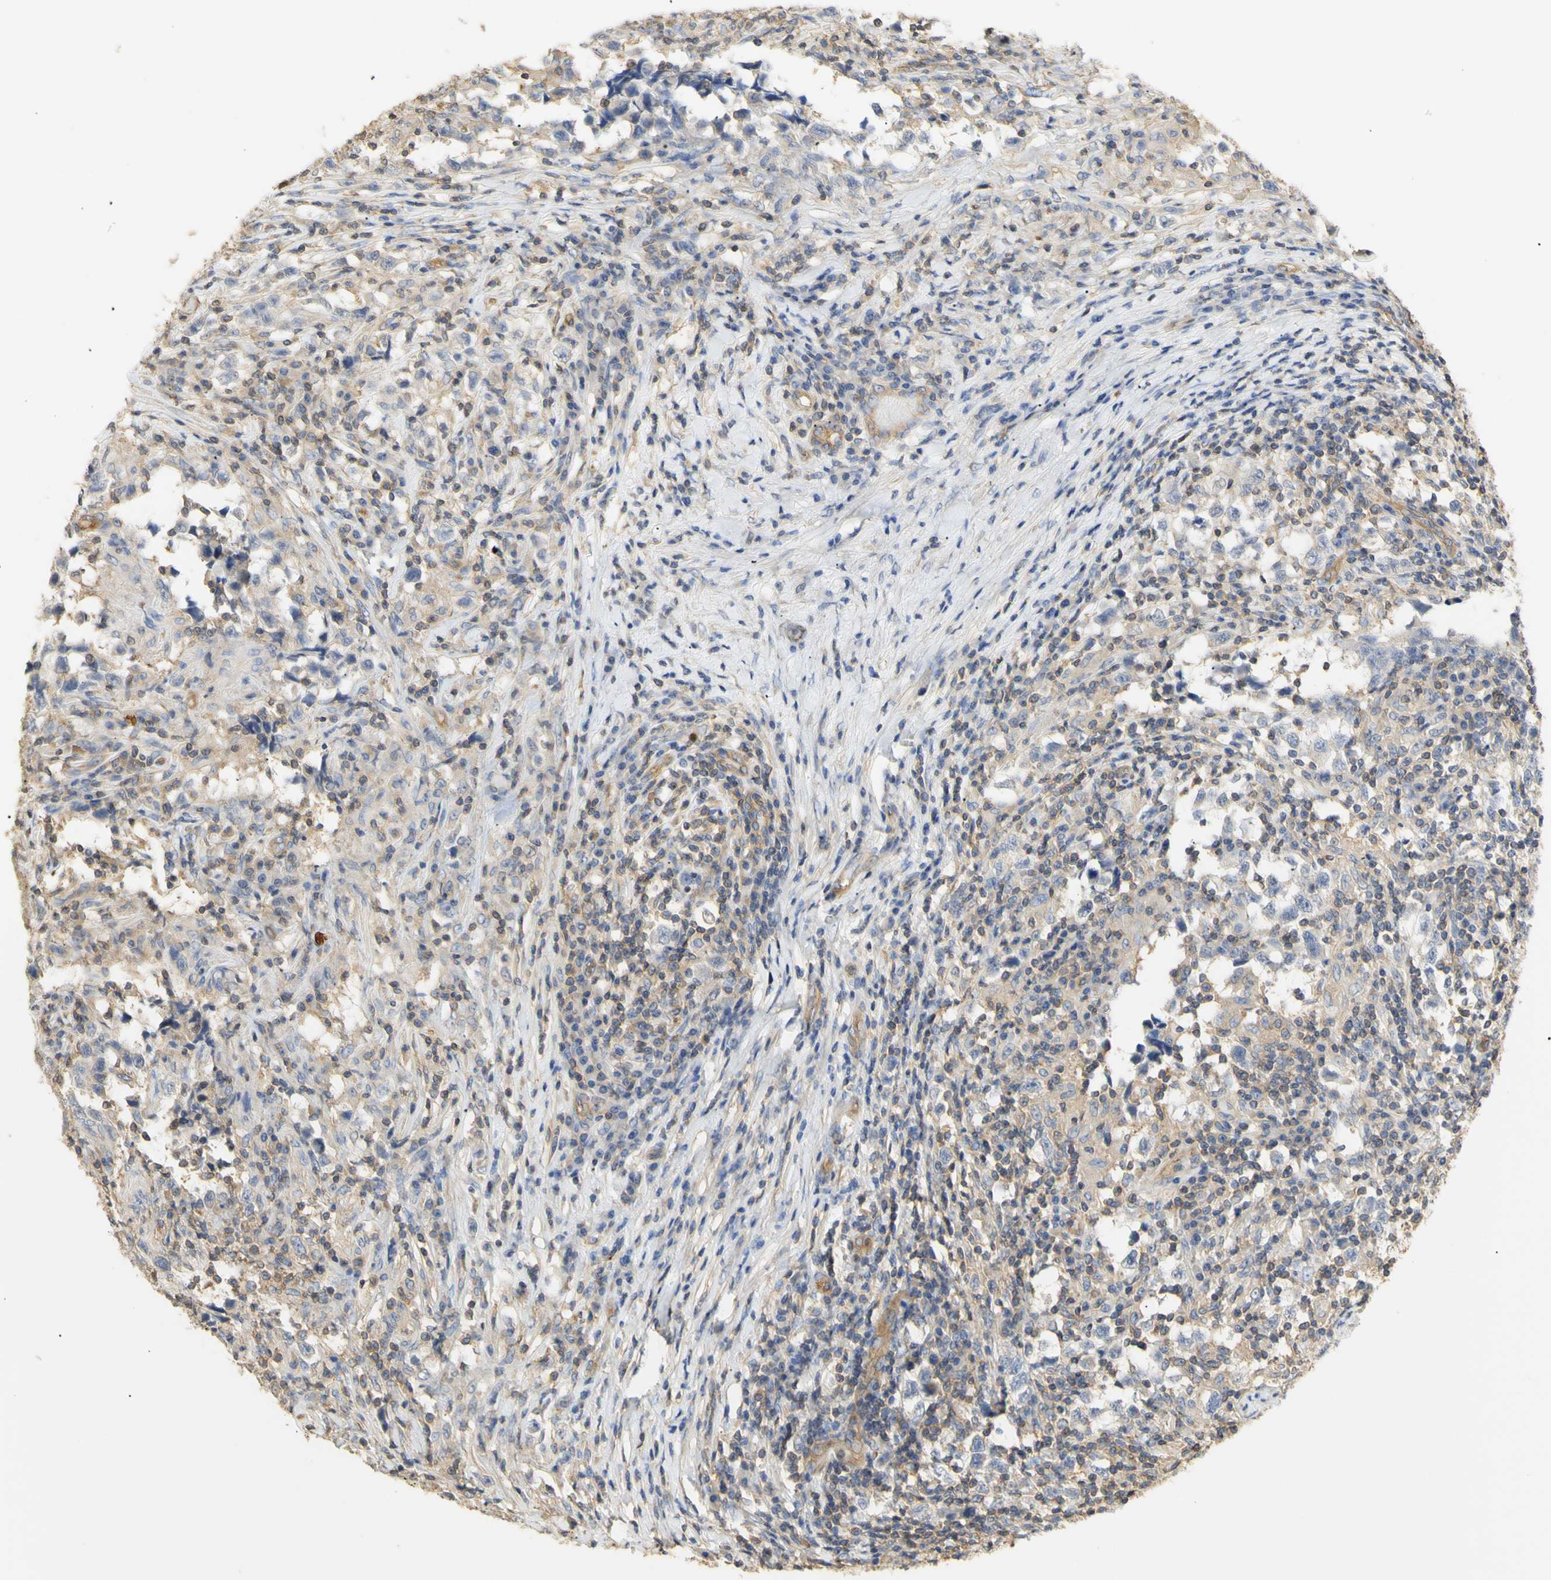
{"staining": {"intensity": "negative", "quantity": "none", "location": "none"}, "tissue": "testis cancer", "cell_type": "Tumor cells", "image_type": "cancer", "snomed": [{"axis": "morphology", "description": "Carcinoma, Embryonal, NOS"}, {"axis": "topography", "description": "Testis"}], "caption": "Embryonal carcinoma (testis) stained for a protein using immunohistochemistry exhibits no expression tumor cells.", "gene": "KCNE4", "patient": {"sex": "male", "age": 21}}